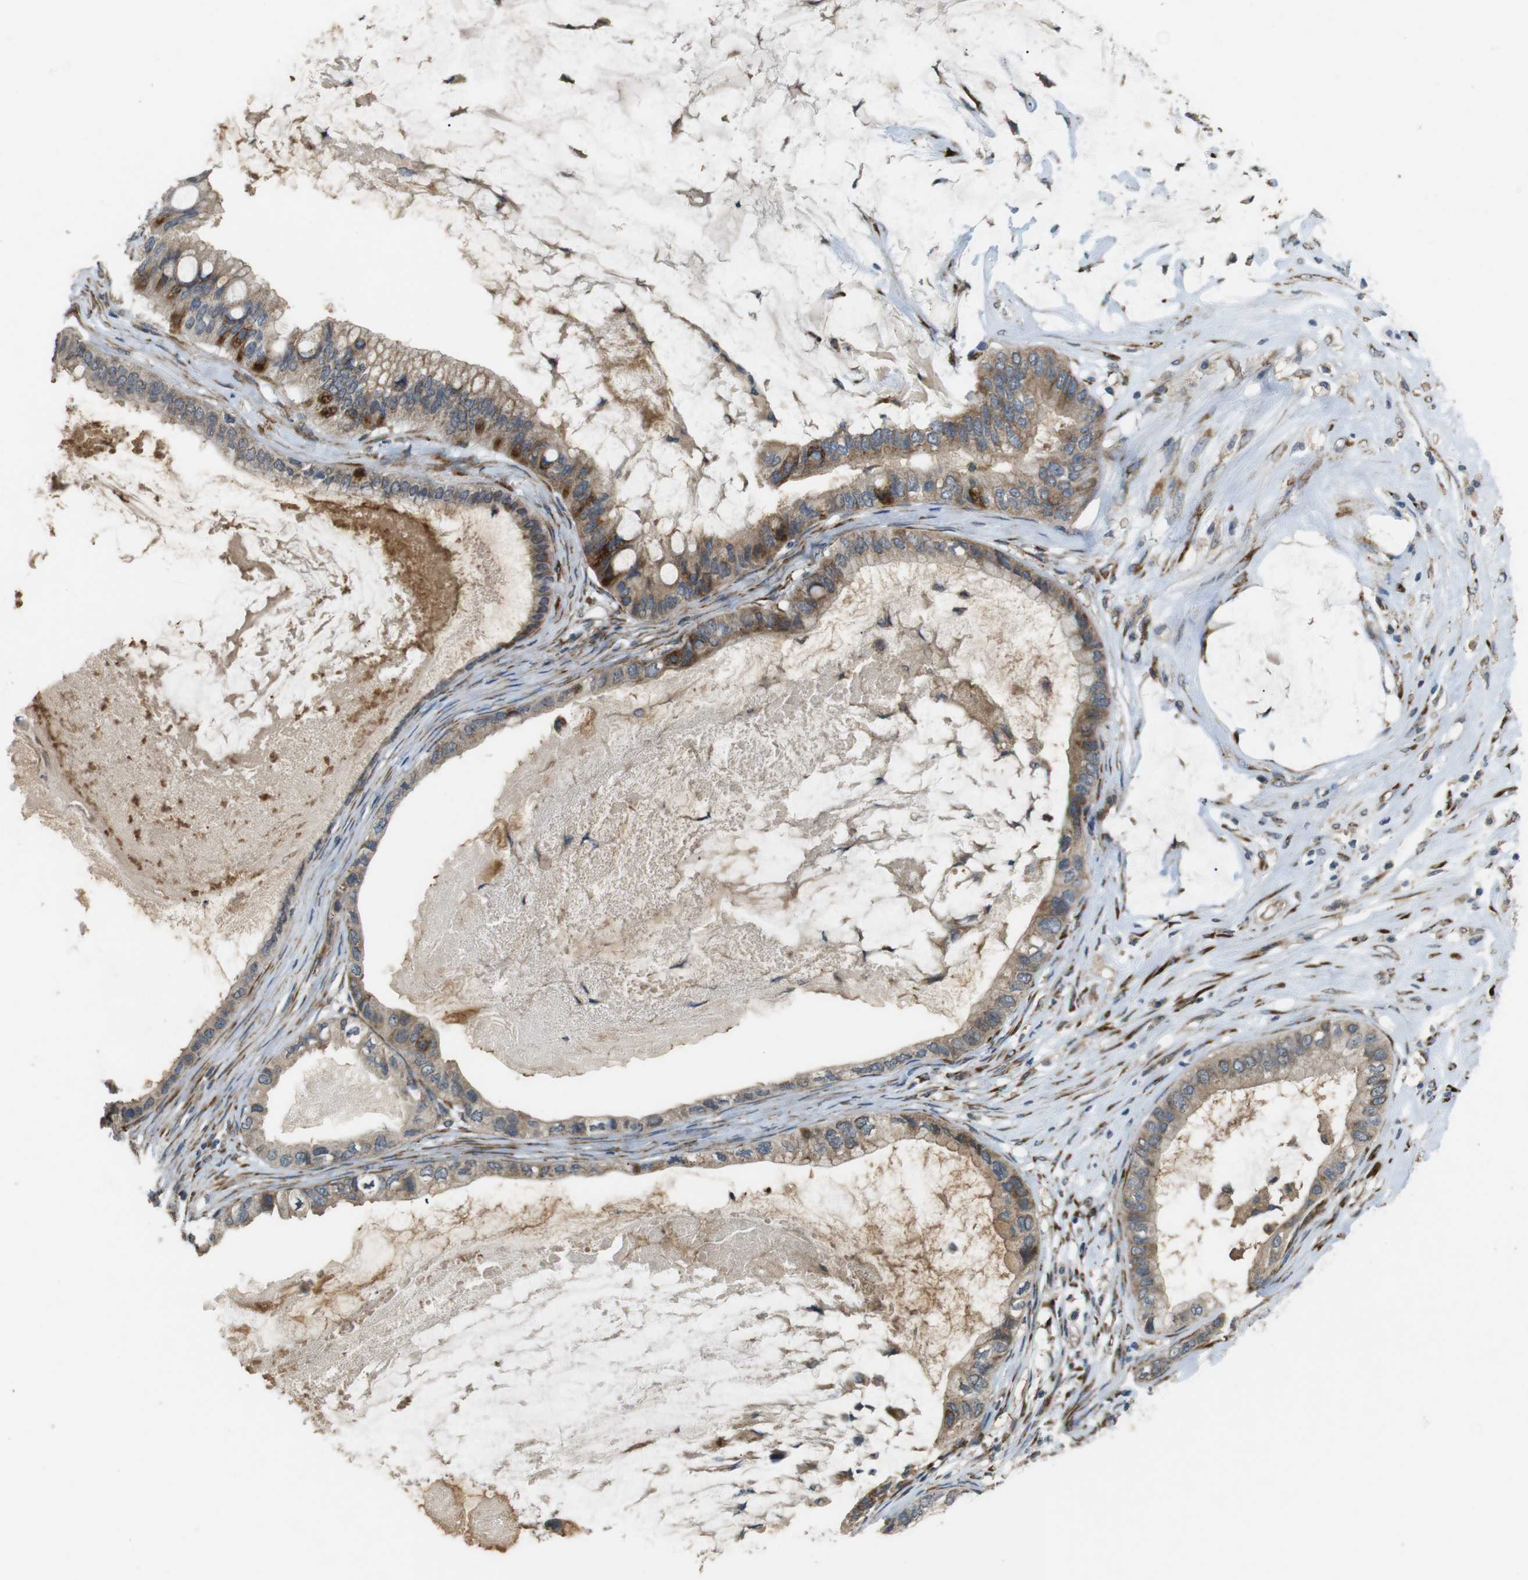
{"staining": {"intensity": "moderate", "quantity": ">75%", "location": "cytoplasmic/membranous"}, "tissue": "ovarian cancer", "cell_type": "Tumor cells", "image_type": "cancer", "snomed": [{"axis": "morphology", "description": "Cystadenocarcinoma, mucinous, NOS"}, {"axis": "topography", "description": "Ovary"}], "caption": "Brown immunohistochemical staining in human ovarian mucinous cystadenocarcinoma shows moderate cytoplasmic/membranous expression in about >75% of tumor cells.", "gene": "ARHGAP24", "patient": {"sex": "female", "age": 80}}